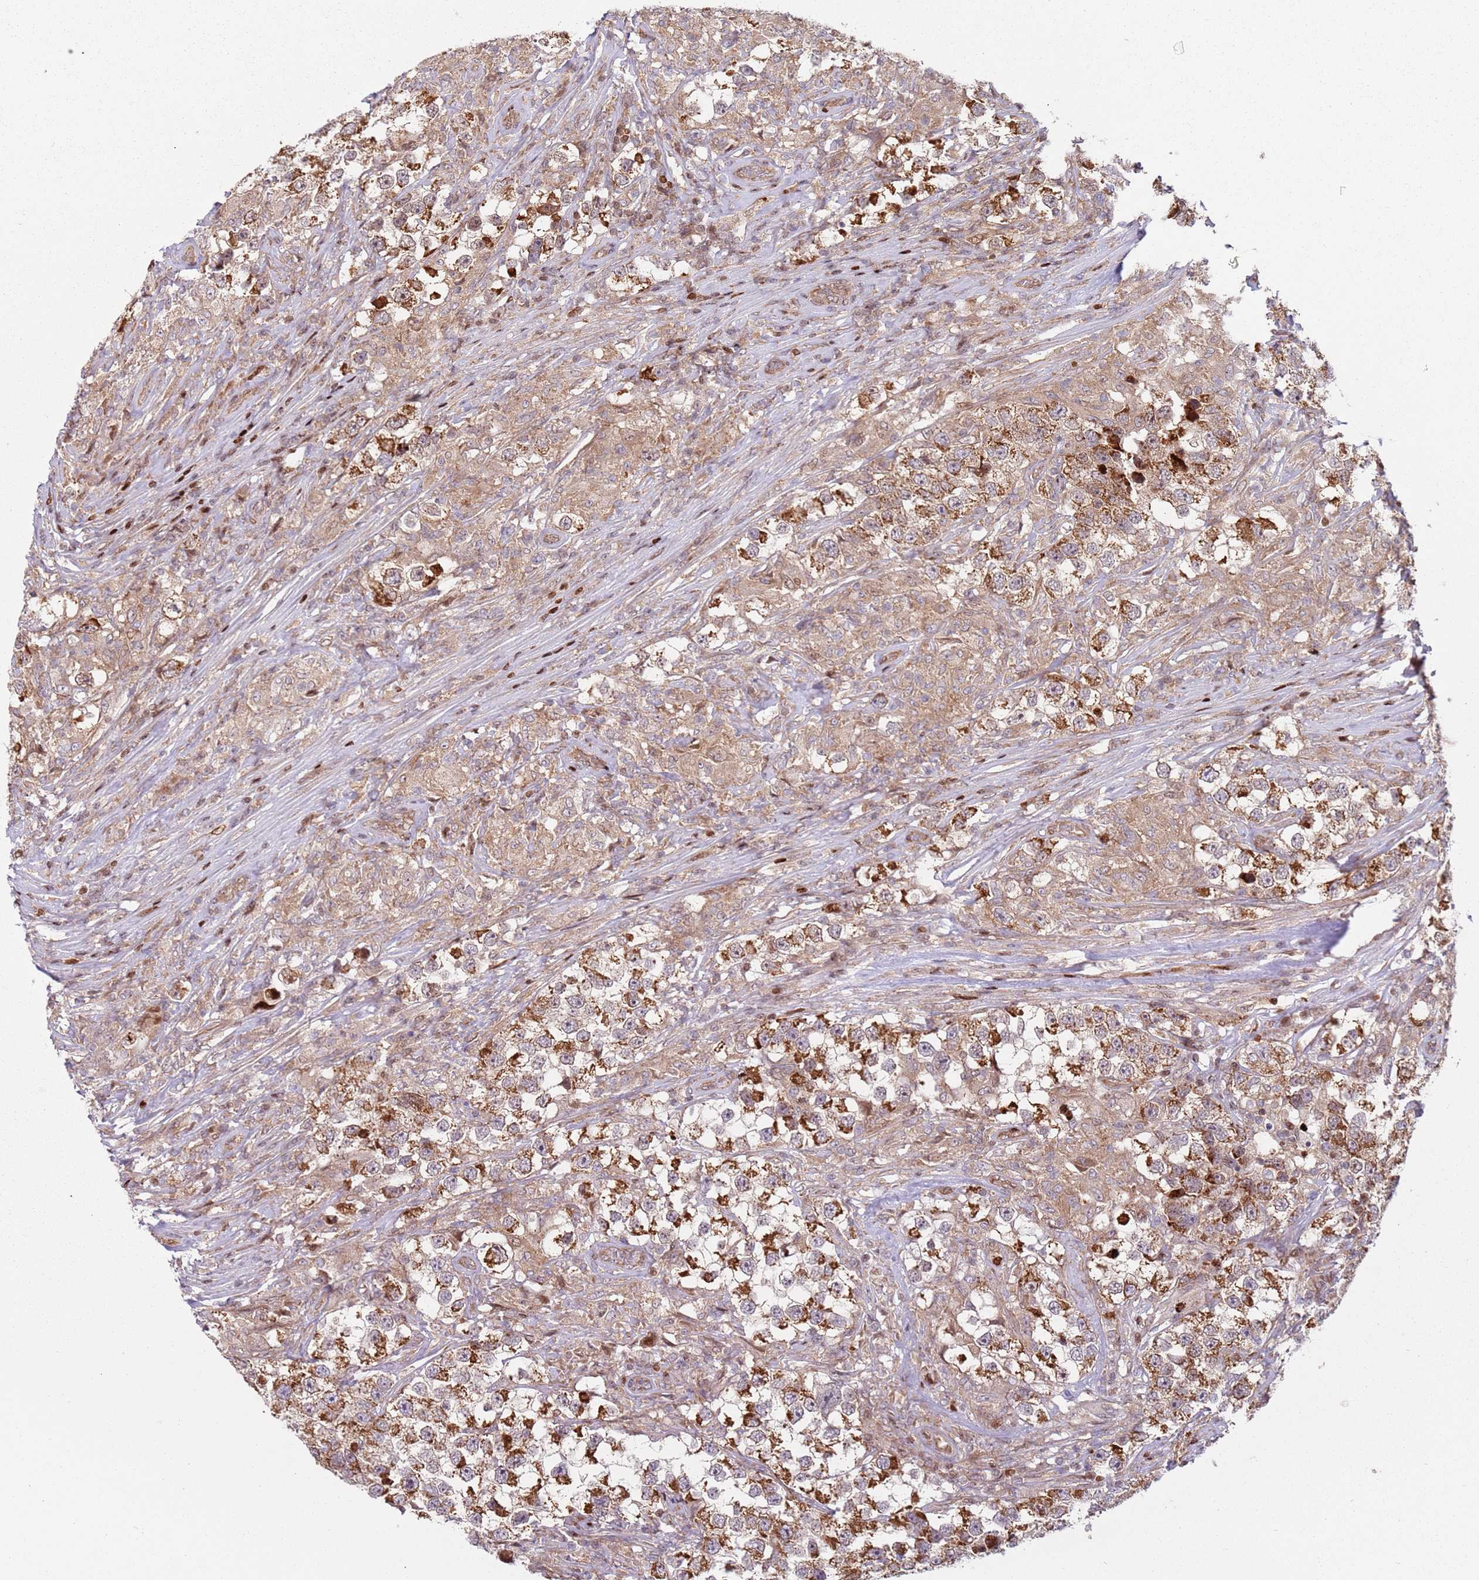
{"staining": {"intensity": "moderate", "quantity": ">75%", "location": "cytoplasmic/membranous"}, "tissue": "testis cancer", "cell_type": "Tumor cells", "image_type": "cancer", "snomed": [{"axis": "morphology", "description": "Seminoma, NOS"}, {"axis": "topography", "description": "Testis"}], "caption": "Immunohistochemistry (IHC) micrograph of human testis cancer (seminoma) stained for a protein (brown), which reveals medium levels of moderate cytoplasmic/membranous expression in approximately >75% of tumor cells.", "gene": "HNRNPLL", "patient": {"sex": "male", "age": 46}}